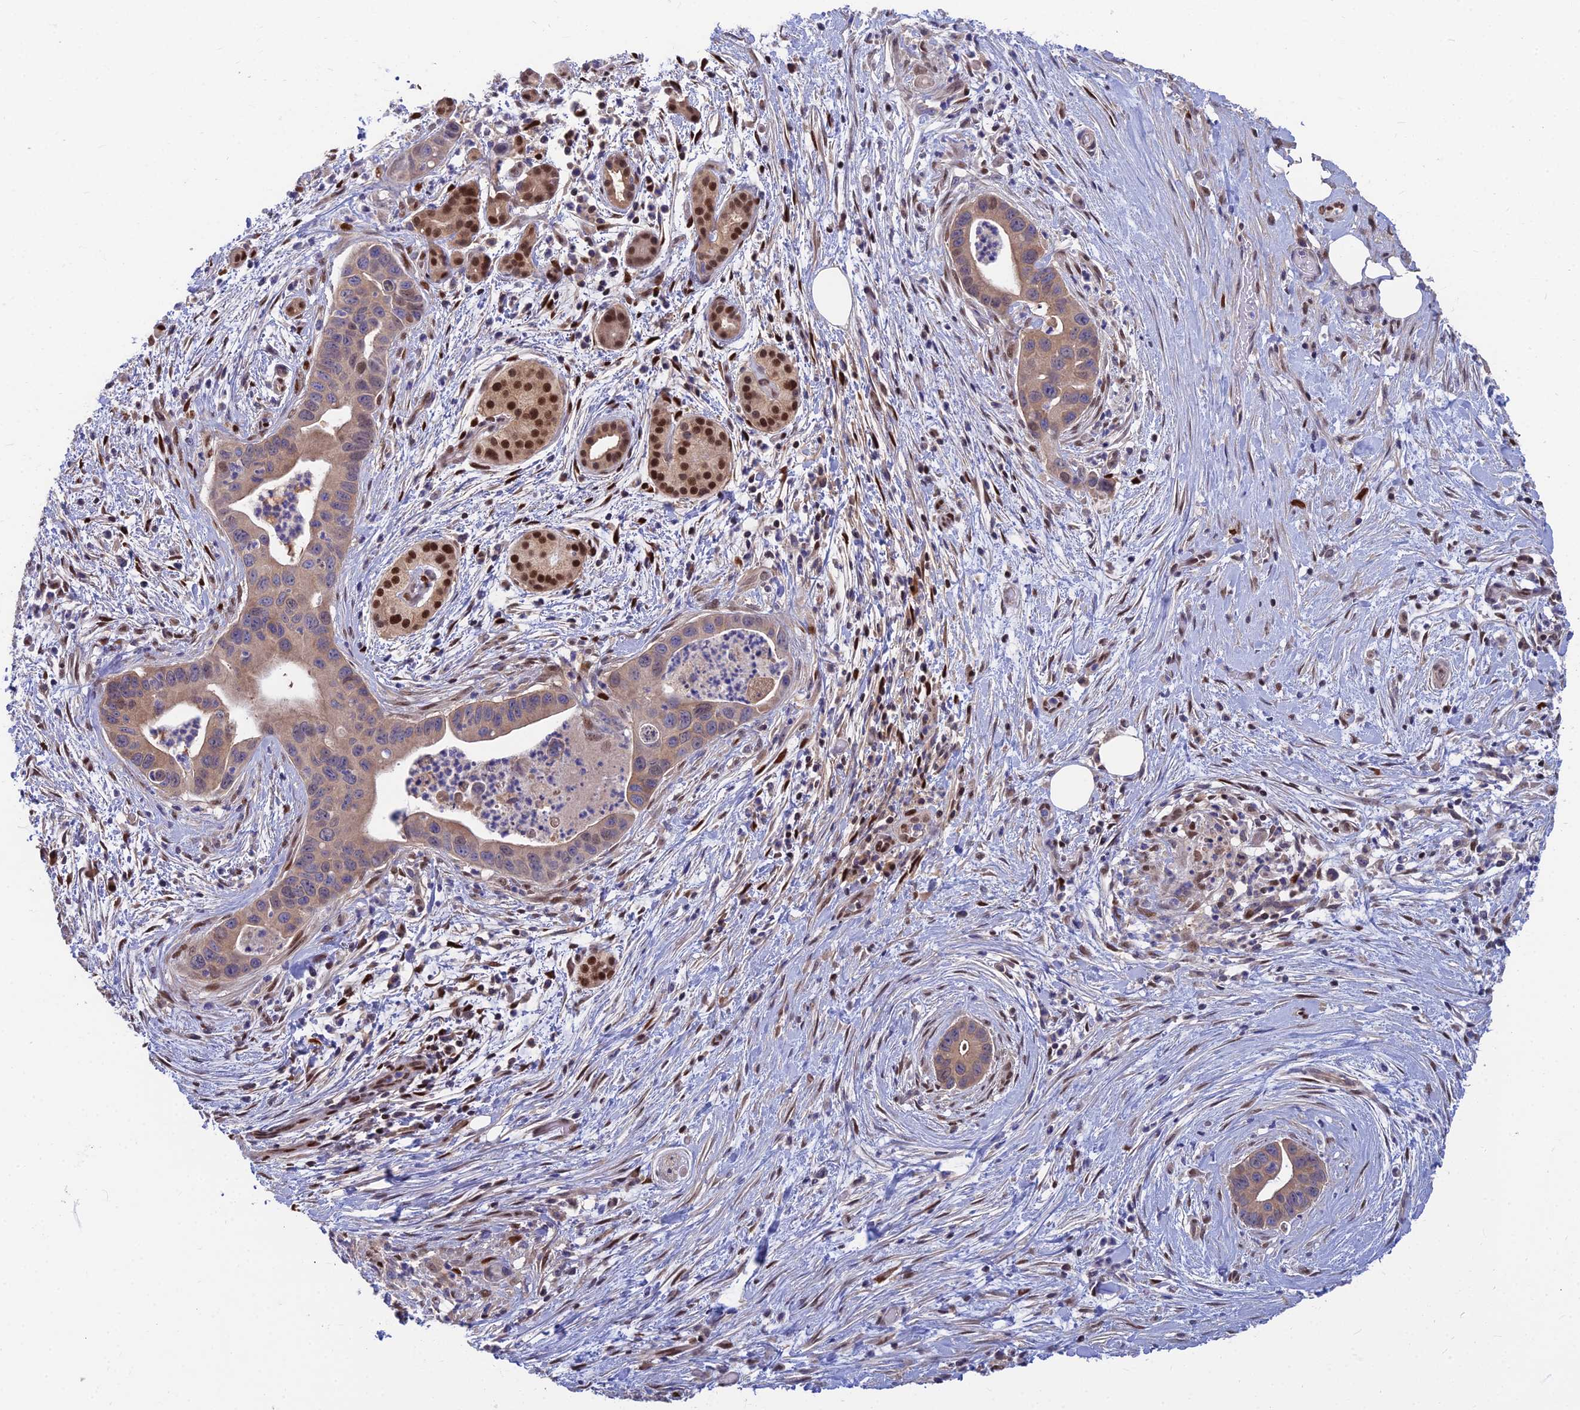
{"staining": {"intensity": "moderate", "quantity": "<25%", "location": "cytoplasmic/membranous,nuclear"}, "tissue": "pancreatic cancer", "cell_type": "Tumor cells", "image_type": "cancer", "snomed": [{"axis": "morphology", "description": "Adenocarcinoma, NOS"}, {"axis": "topography", "description": "Pancreas"}], "caption": "Brown immunohistochemical staining in pancreatic cancer shows moderate cytoplasmic/membranous and nuclear expression in approximately <25% of tumor cells. The protein of interest is stained brown, and the nuclei are stained in blue (DAB (3,3'-diaminobenzidine) IHC with brightfield microscopy, high magnification).", "gene": "DNPEP", "patient": {"sex": "male", "age": 73}}